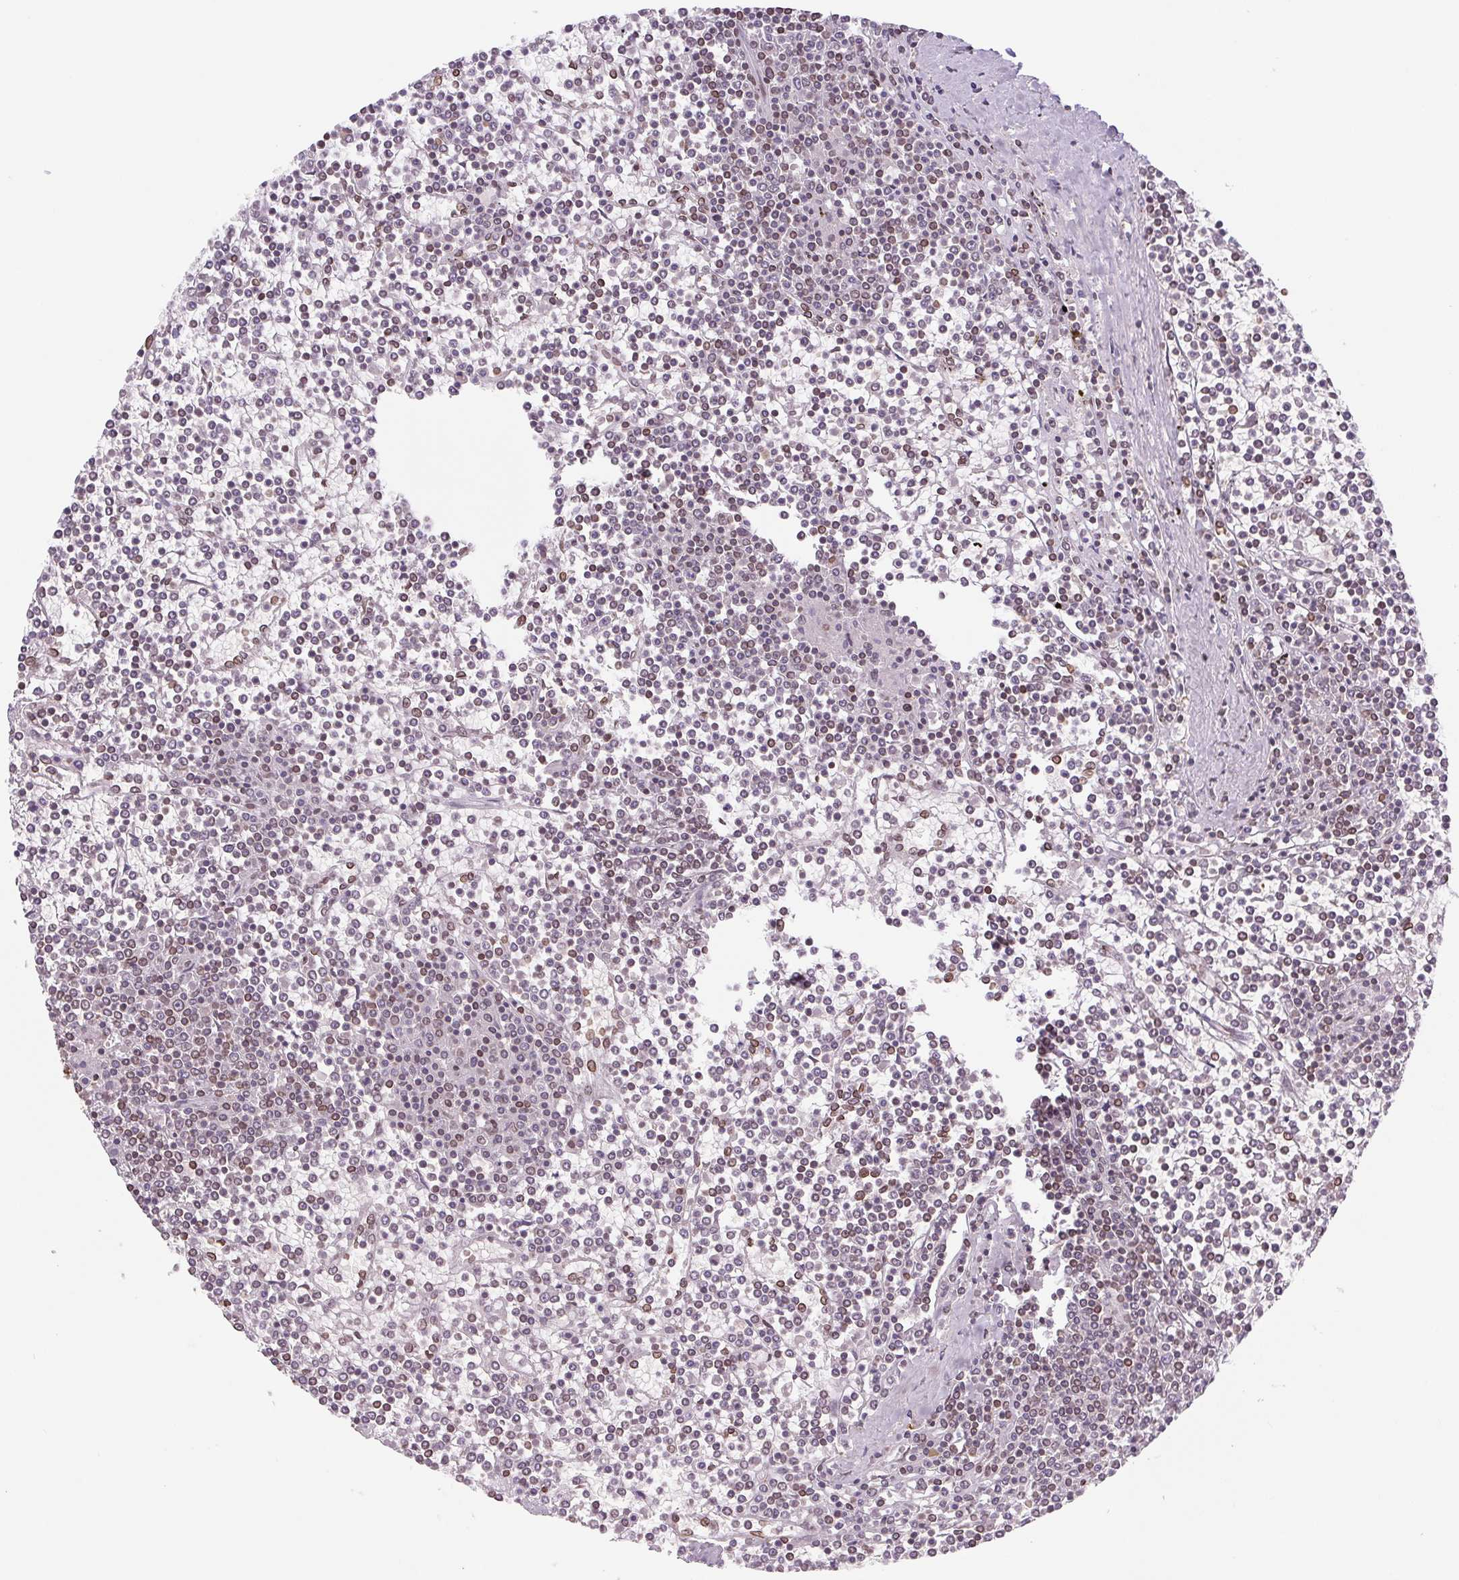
{"staining": {"intensity": "moderate", "quantity": "<25%", "location": "cytoplasmic/membranous,nuclear"}, "tissue": "lymphoma", "cell_type": "Tumor cells", "image_type": "cancer", "snomed": [{"axis": "morphology", "description": "Malignant lymphoma, non-Hodgkin's type, Low grade"}, {"axis": "topography", "description": "Spleen"}], "caption": "Moderate cytoplasmic/membranous and nuclear staining for a protein is identified in approximately <25% of tumor cells of lymphoma using immunohistochemistry (IHC).", "gene": "LMNB2", "patient": {"sex": "female", "age": 19}}